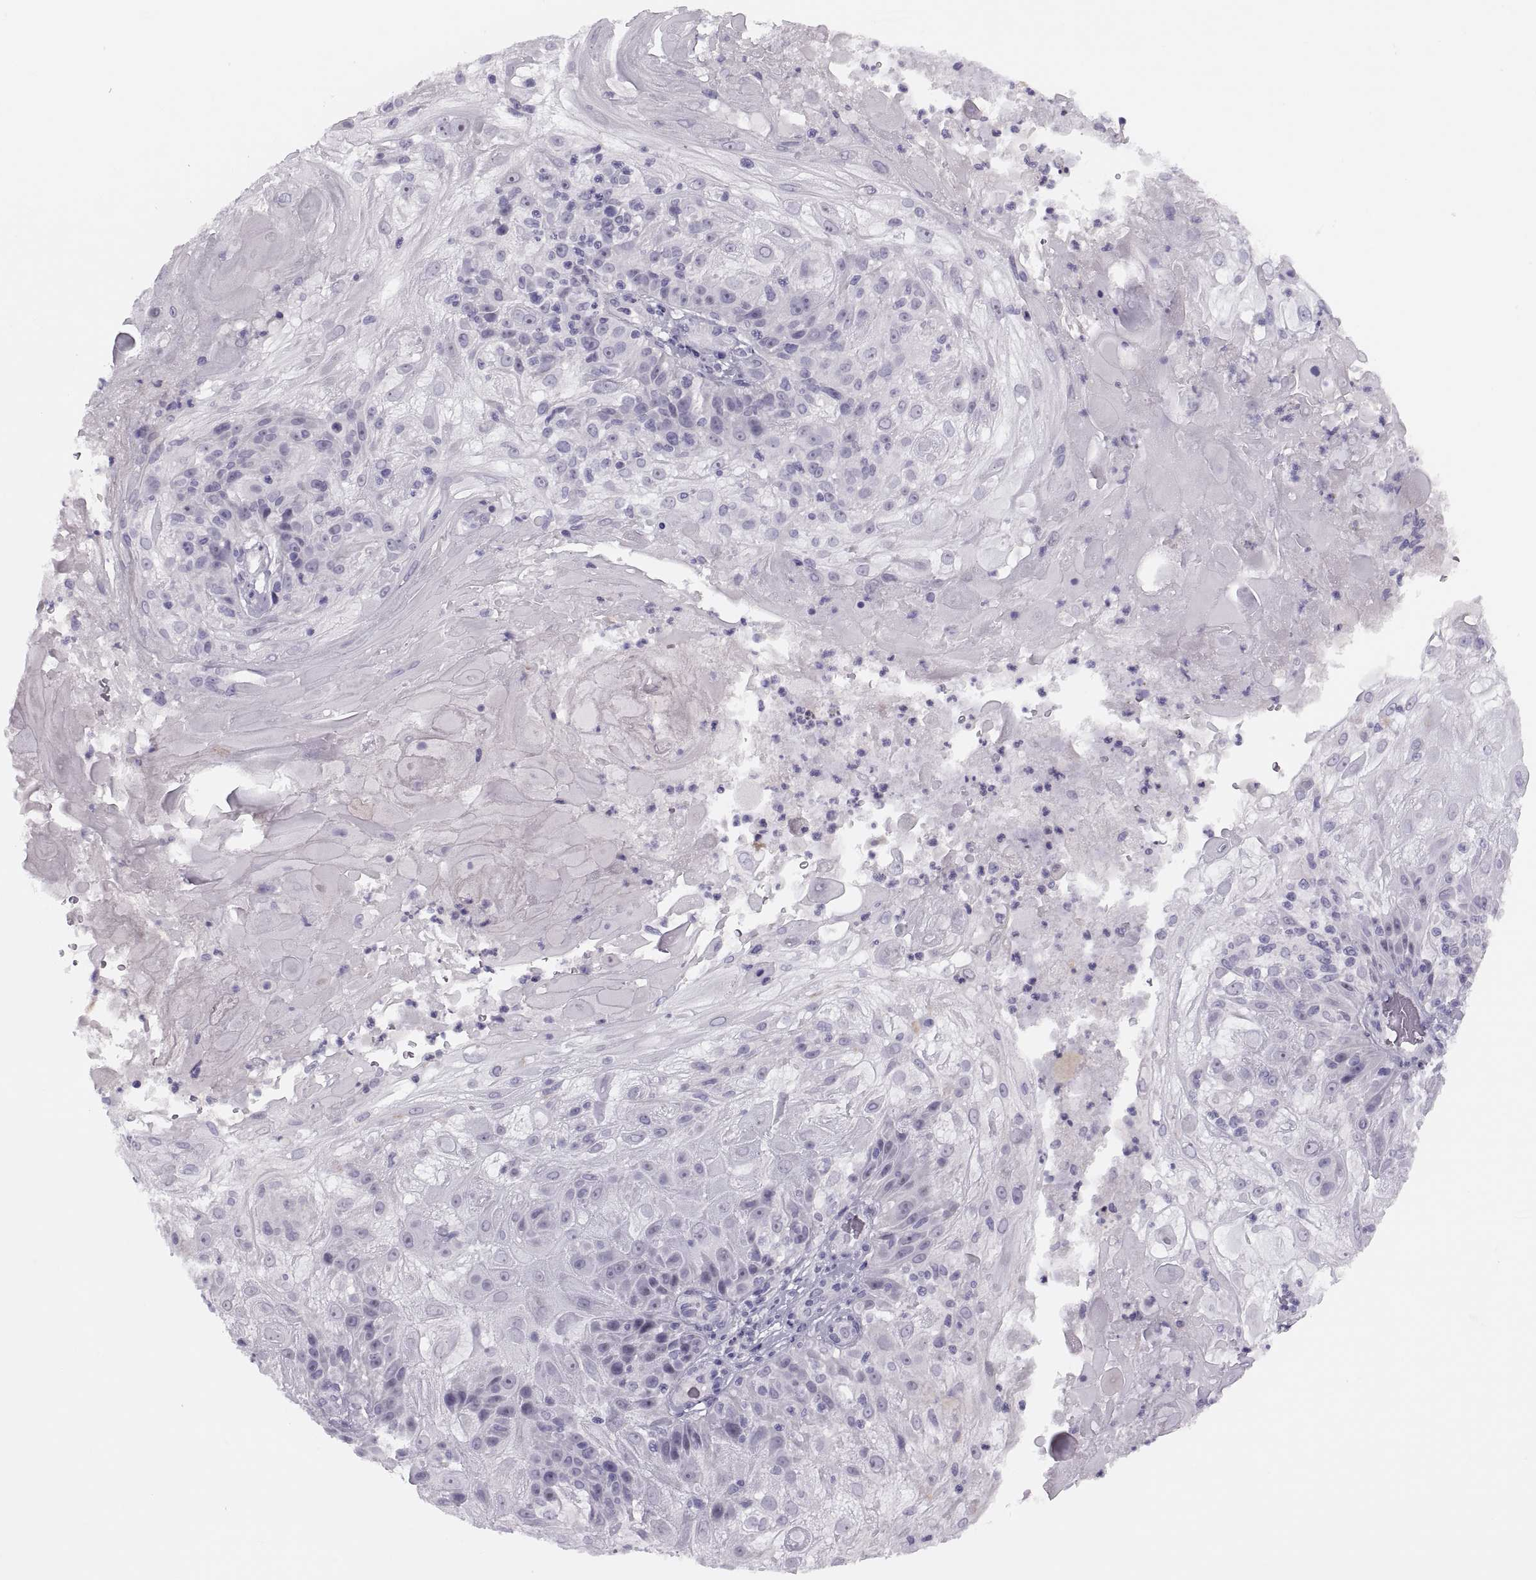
{"staining": {"intensity": "negative", "quantity": "none", "location": "none"}, "tissue": "skin cancer", "cell_type": "Tumor cells", "image_type": "cancer", "snomed": [{"axis": "morphology", "description": "Normal tissue, NOS"}, {"axis": "morphology", "description": "Squamous cell carcinoma, NOS"}, {"axis": "topography", "description": "Skin"}], "caption": "Skin cancer (squamous cell carcinoma) was stained to show a protein in brown. There is no significant expression in tumor cells. Nuclei are stained in blue.", "gene": "FAM24A", "patient": {"sex": "female", "age": 83}}